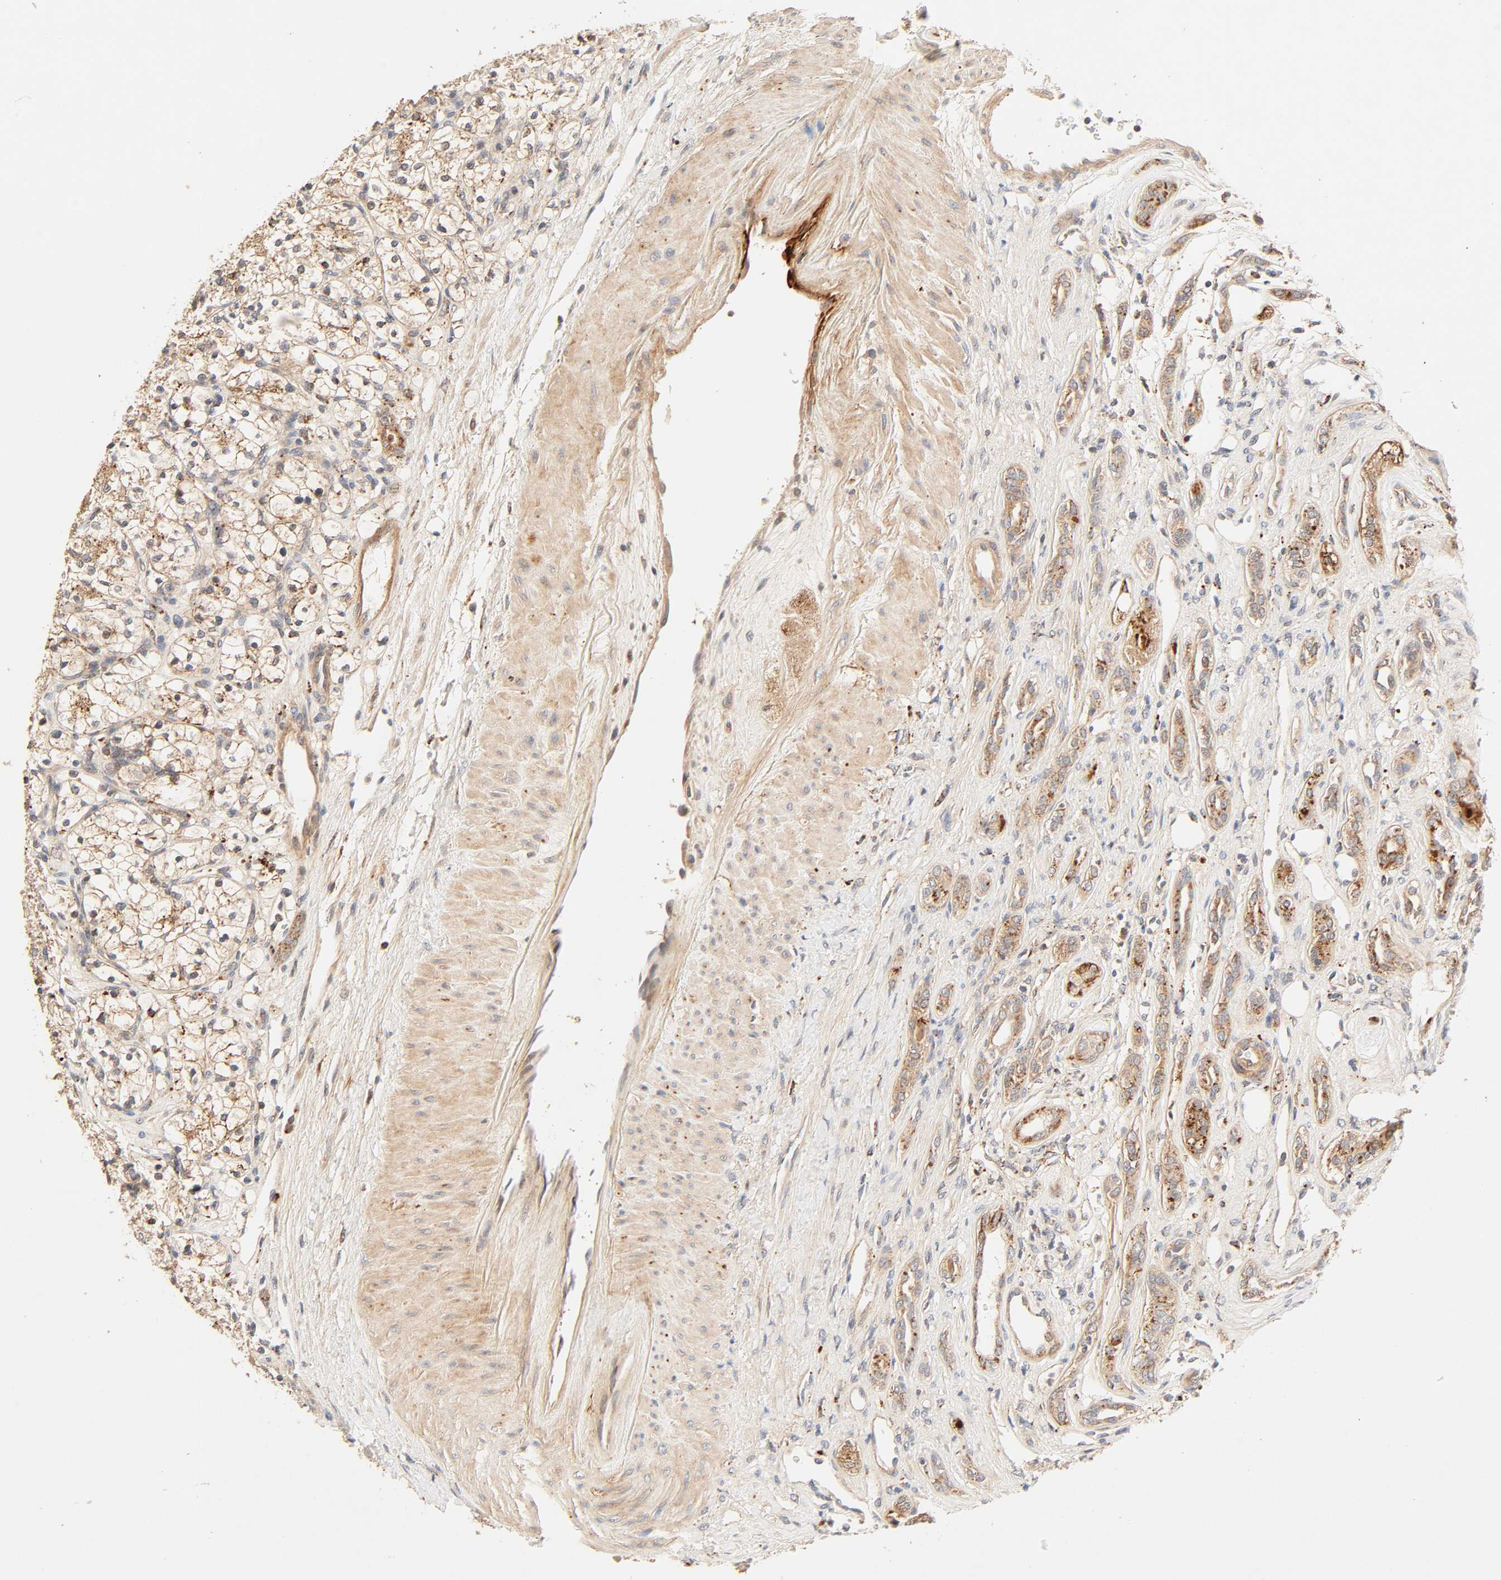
{"staining": {"intensity": "strong", "quantity": ">75%", "location": "cytoplasmic/membranous"}, "tissue": "renal cancer", "cell_type": "Tumor cells", "image_type": "cancer", "snomed": [{"axis": "morphology", "description": "Adenocarcinoma, NOS"}, {"axis": "topography", "description": "Kidney"}], "caption": "About >75% of tumor cells in human adenocarcinoma (renal) reveal strong cytoplasmic/membranous protein staining as visualized by brown immunohistochemical staining.", "gene": "MAPK6", "patient": {"sex": "female", "age": 60}}